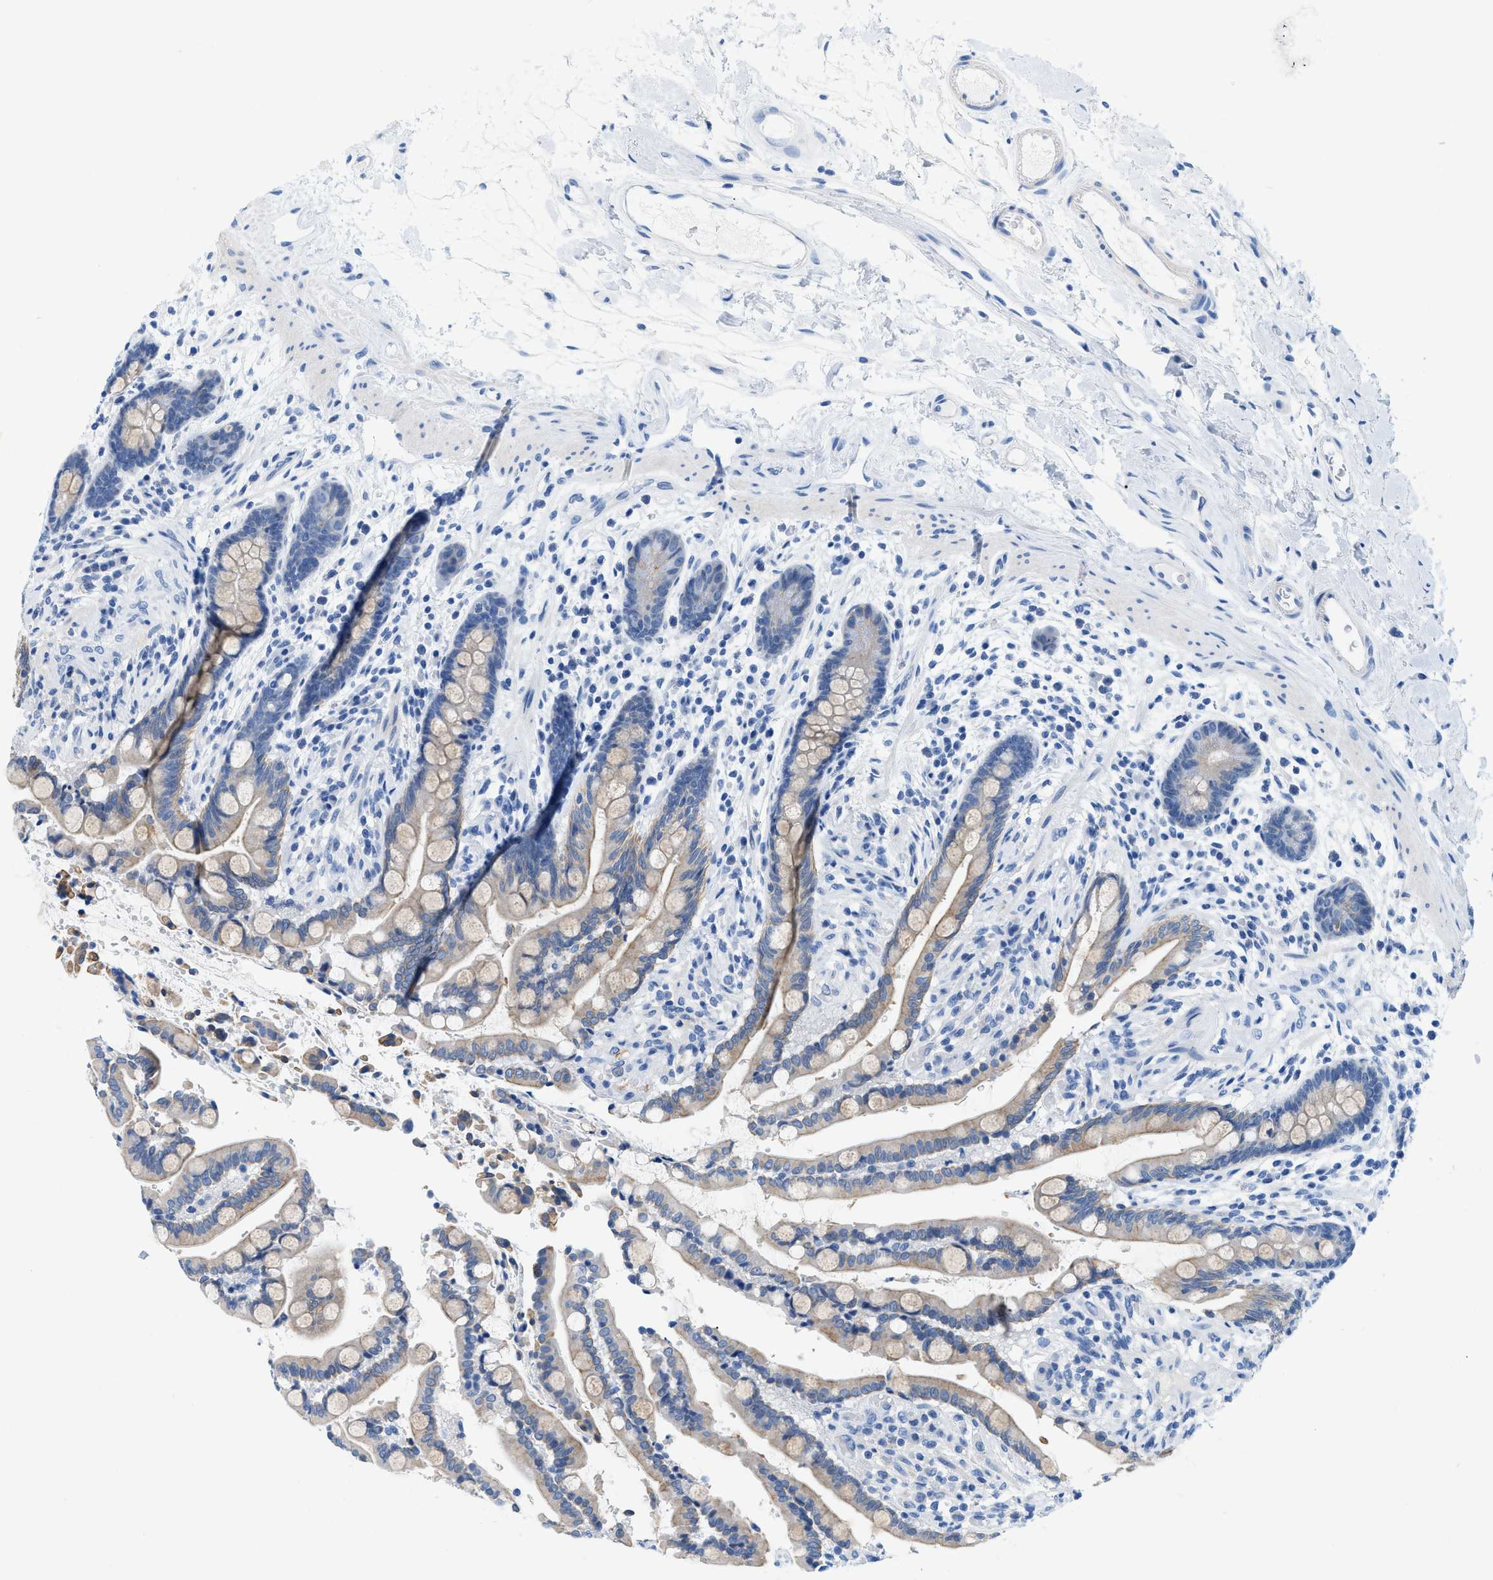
{"staining": {"intensity": "negative", "quantity": "none", "location": "none"}, "tissue": "colon", "cell_type": "Endothelial cells", "image_type": "normal", "snomed": [{"axis": "morphology", "description": "Normal tissue, NOS"}, {"axis": "topography", "description": "Colon"}], "caption": "DAB (3,3'-diaminobenzidine) immunohistochemical staining of normal colon shows no significant expression in endothelial cells.", "gene": "BPGM", "patient": {"sex": "male", "age": 73}}